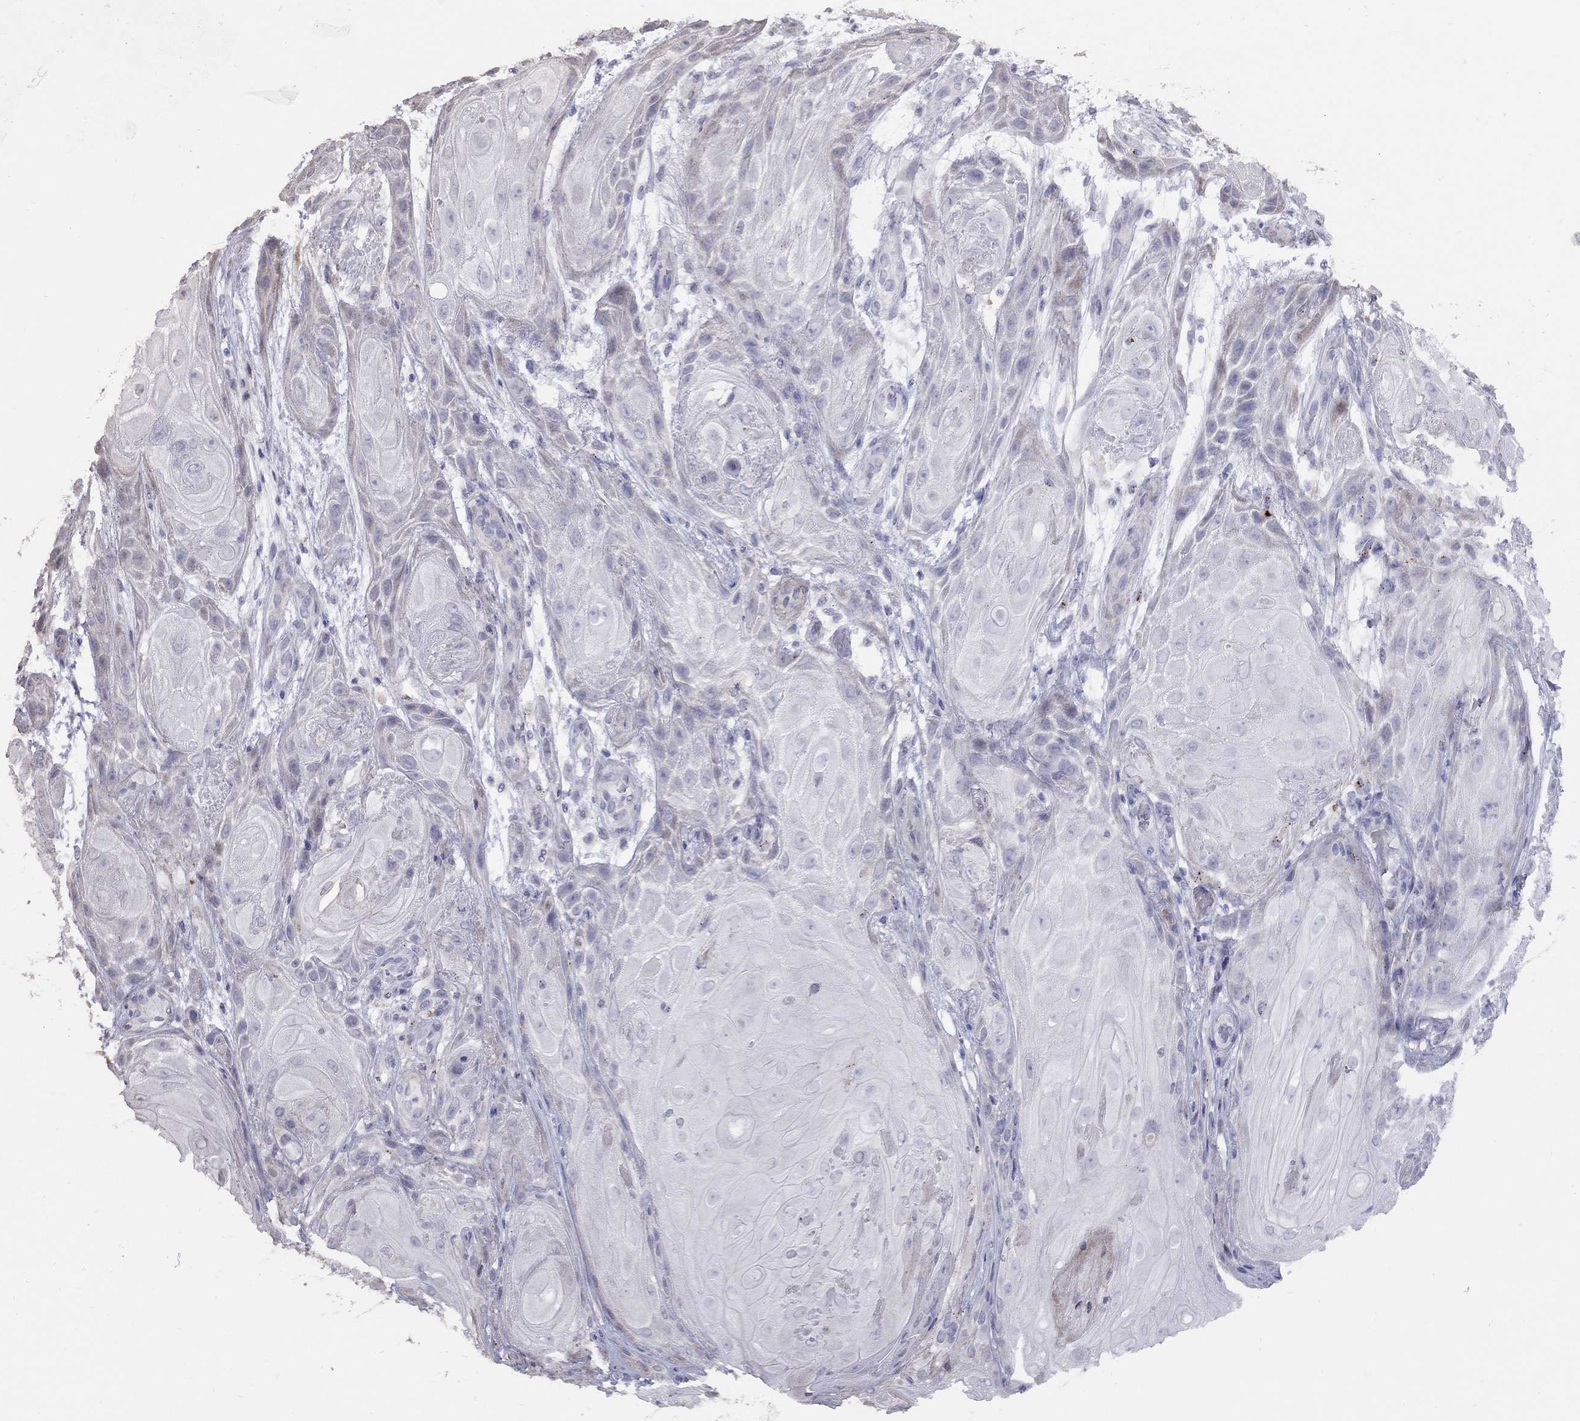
{"staining": {"intensity": "negative", "quantity": "none", "location": "none"}, "tissue": "skin cancer", "cell_type": "Tumor cells", "image_type": "cancer", "snomed": [{"axis": "morphology", "description": "Squamous cell carcinoma, NOS"}, {"axis": "topography", "description": "Skin"}], "caption": "This is an immunohistochemistry histopathology image of skin cancer. There is no staining in tumor cells.", "gene": "MAGEB4", "patient": {"sex": "male", "age": 62}}